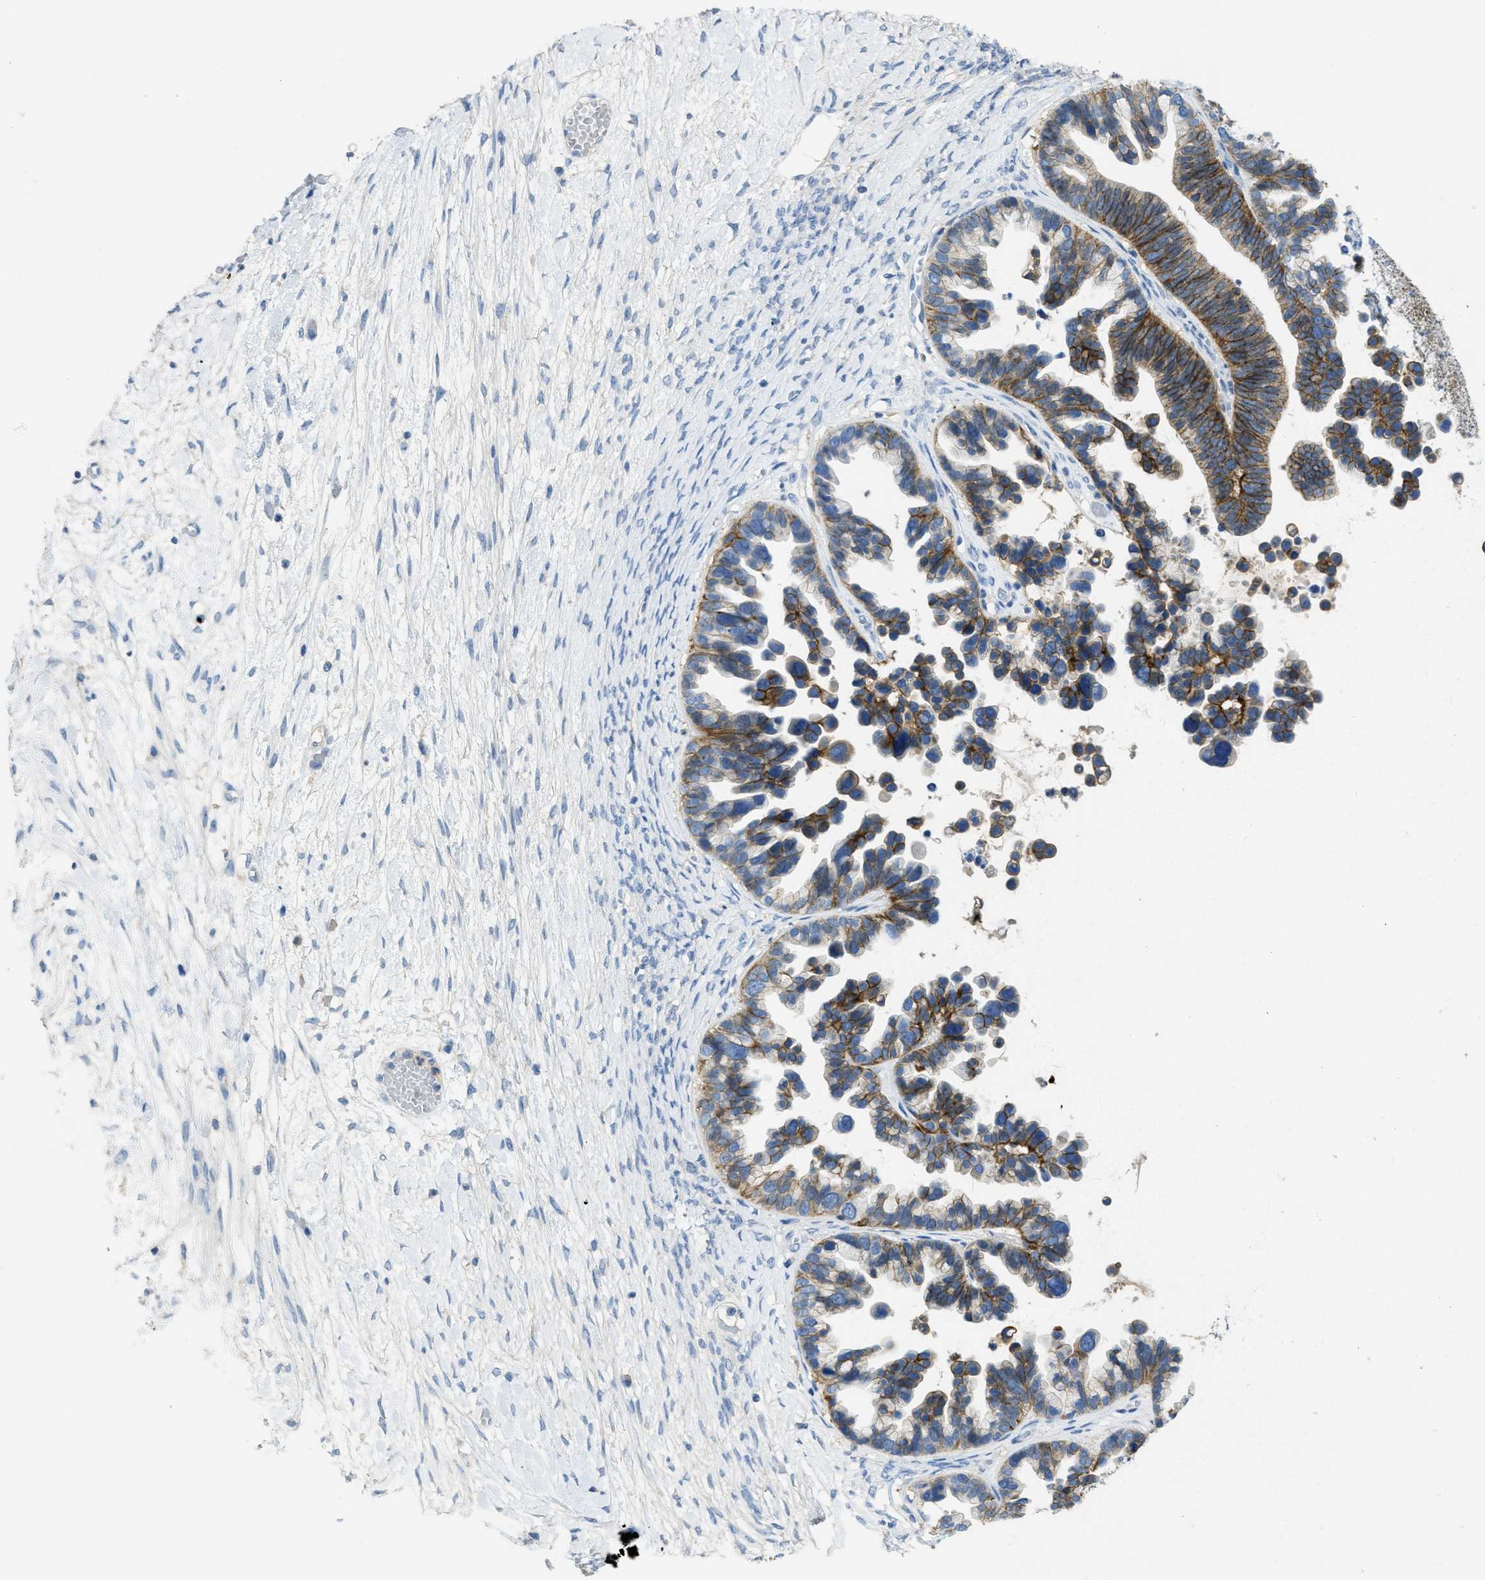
{"staining": {"intensity": "moderate", "quantity": ">75%", "location": "cytoplasmic/membranous"}, "tissue": "ovarian cancer", "cell_type": "Tumor cells", "image_type": "cancer", "snomed": [{"axis": "morphology", "description": "Cystadenocarcinoma, serous, NOS"}, {"axis": "topography", "description": "Ovary"}], "caption": "Protein staining demonstrates moderate cytoplasmic/membranous expression in about >75% of tumor cells in ovarian serous cystadenocarcinoma. (DAB (3,3'-diaminobenzidine) = brown stain, brightfield microscopy at high magnification).", "gene": "CNNM4", "patient": {"sex": "female", "age": 56}}